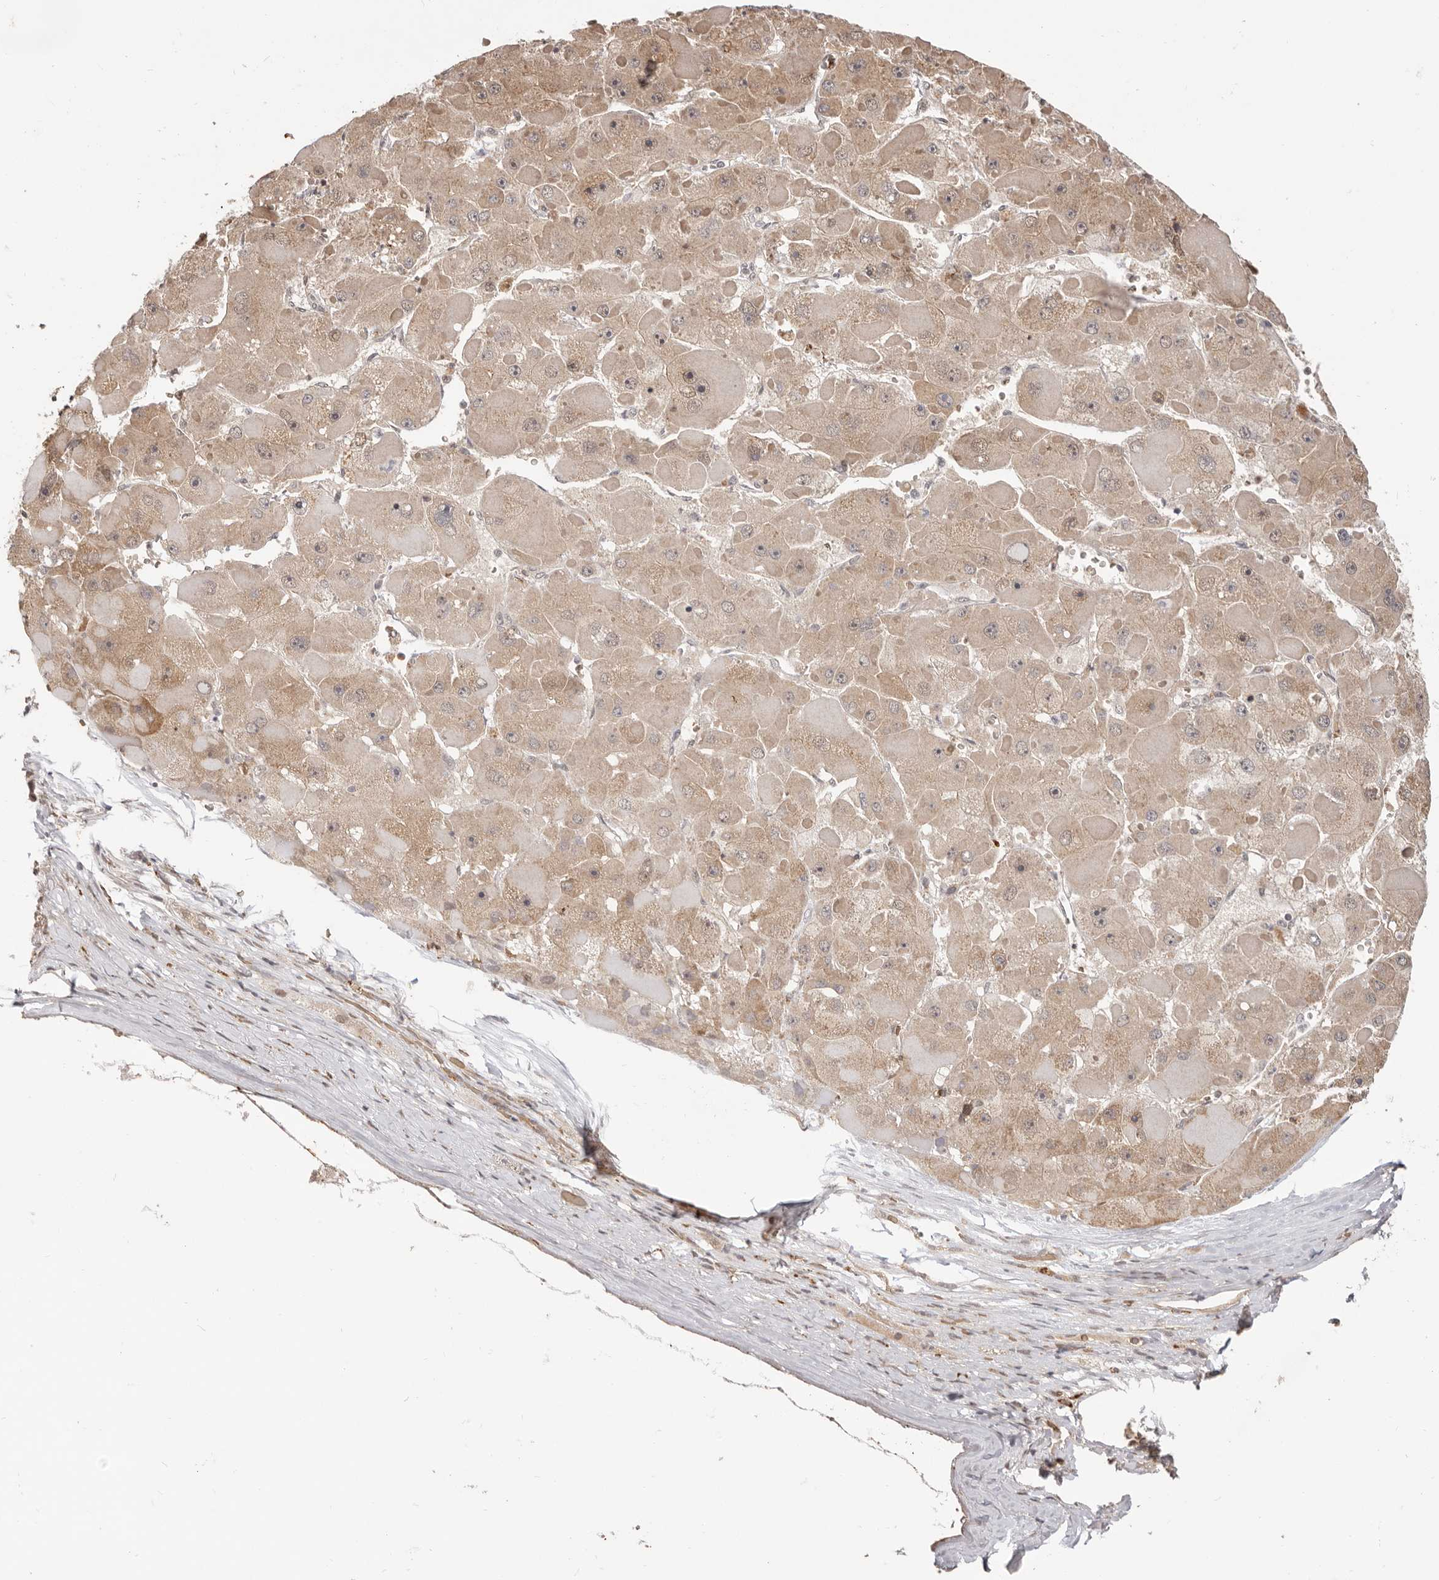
{"staining": {"intensity": "weak", "quantity": ">75%", "location": "cytoplasmic/membranous"}, "tissue": "liver cancer", "cell_type": "Tumor cells", "image_type": "cancer", "snomed": [{"axis": "morphology", "description": "Carcinoma, Hepatocellular, NOS"}, {"axis": "topography", "description": "Liver"}], "caption": "A brown stain highlights weak cytoplasmic/membranous expression of a protein in human hepatocellular carcinoma (liver) tumor cells. The protein is shown in brown color, while the nuclei are stained blue.", "gene": "NCOA3", "patient": {"sex": "female", "age": 73}}